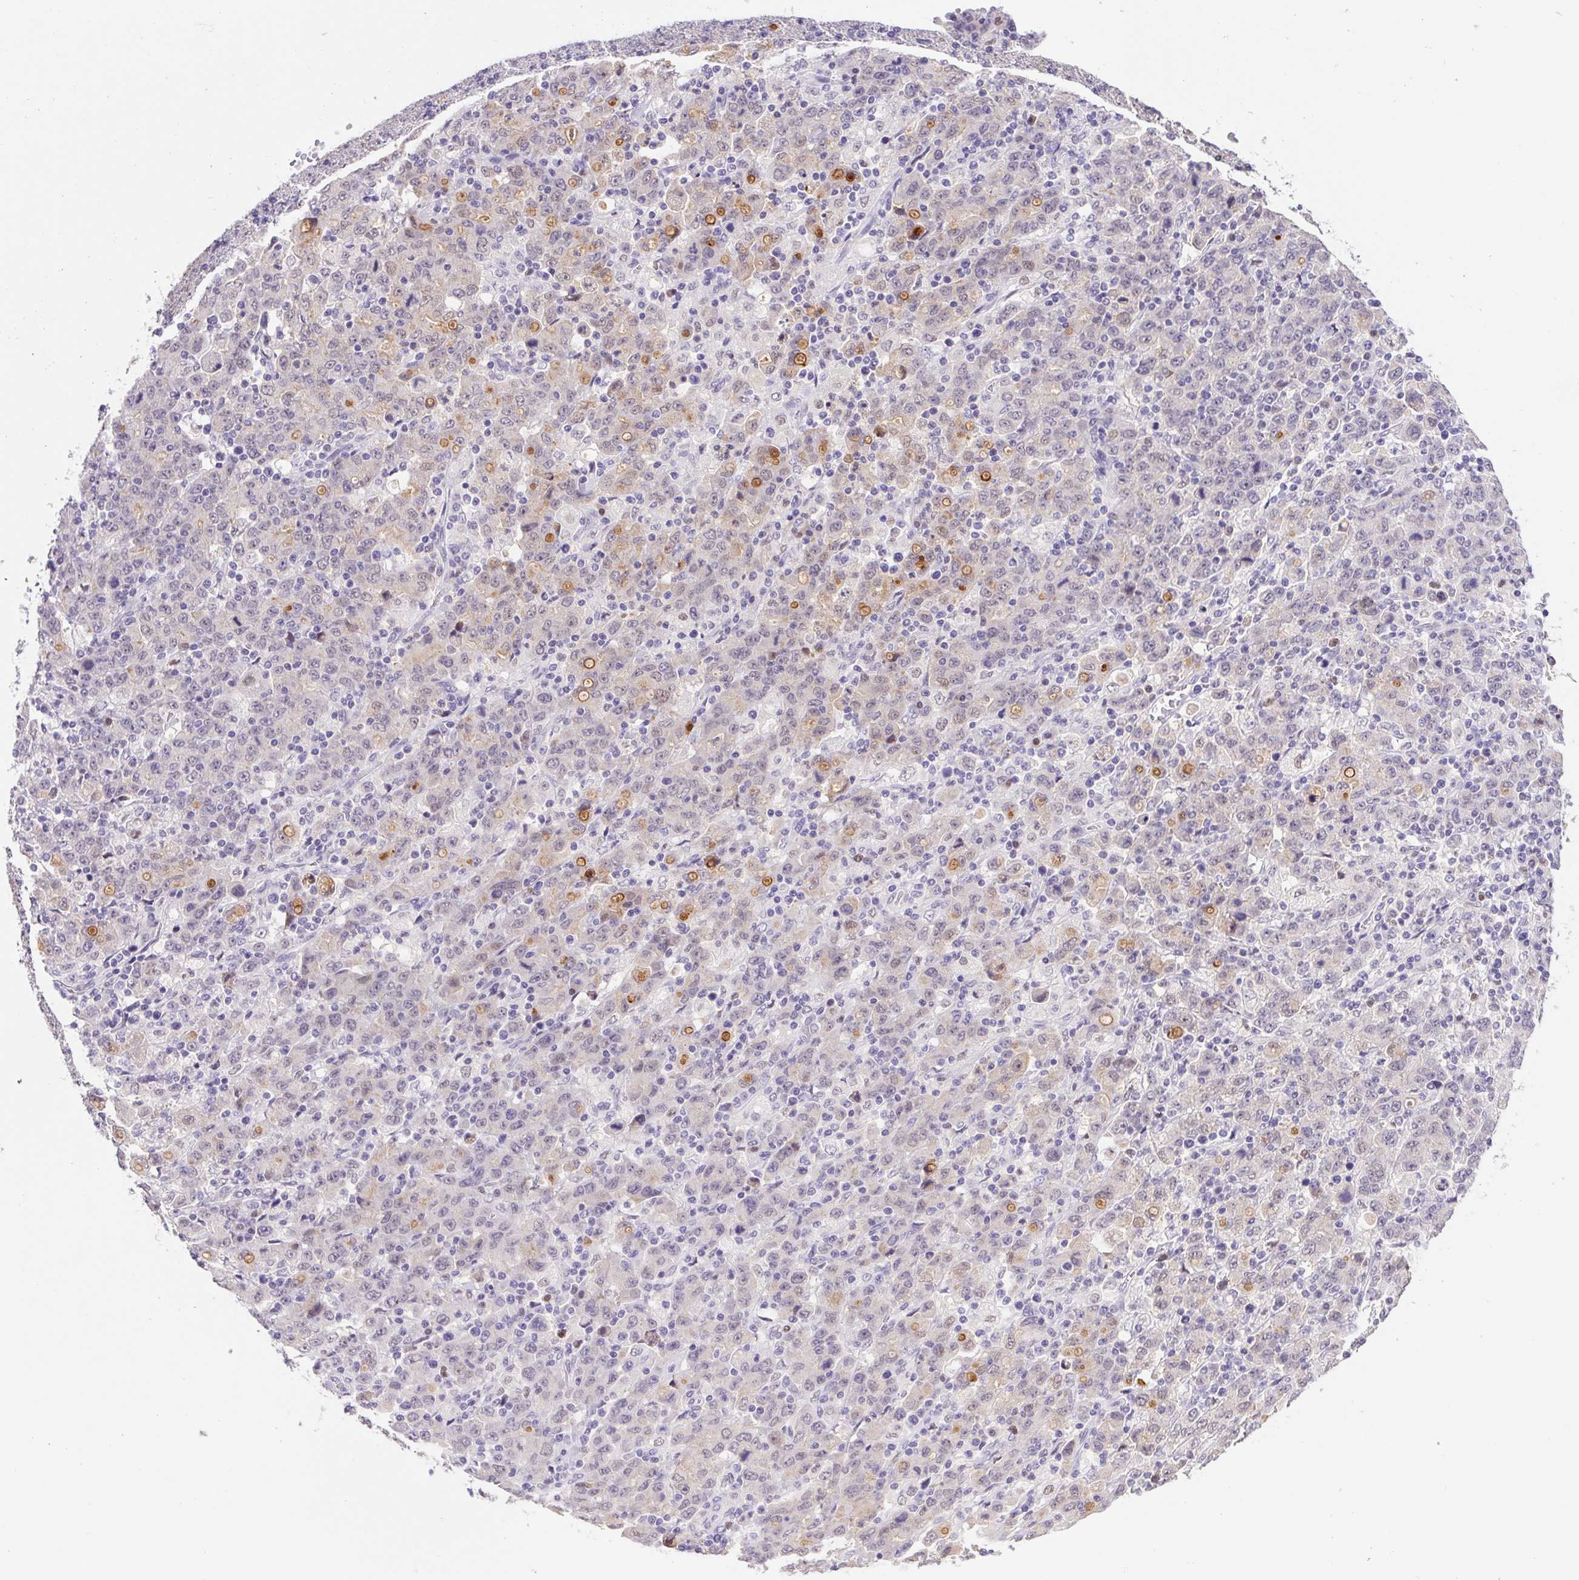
{"staining": {"intensity": "negative", "quantity": "none", "location": "none"}, "tissue": "stomach cancer", "cell_type": "Tumor cells", "image_type": "cancer", "snomed": [{"axis": "morphology", "description": "Adenocarcinoma, NOS"}, {"axis": "topography", "description": "Stomach, upper"}], "caption": "Protein analysis of stomach adenocarcinoma displays no significant positivity in tumor cells.", "gene": "L3MBTL4", "patient": {"sex": "male", "age": 69}}